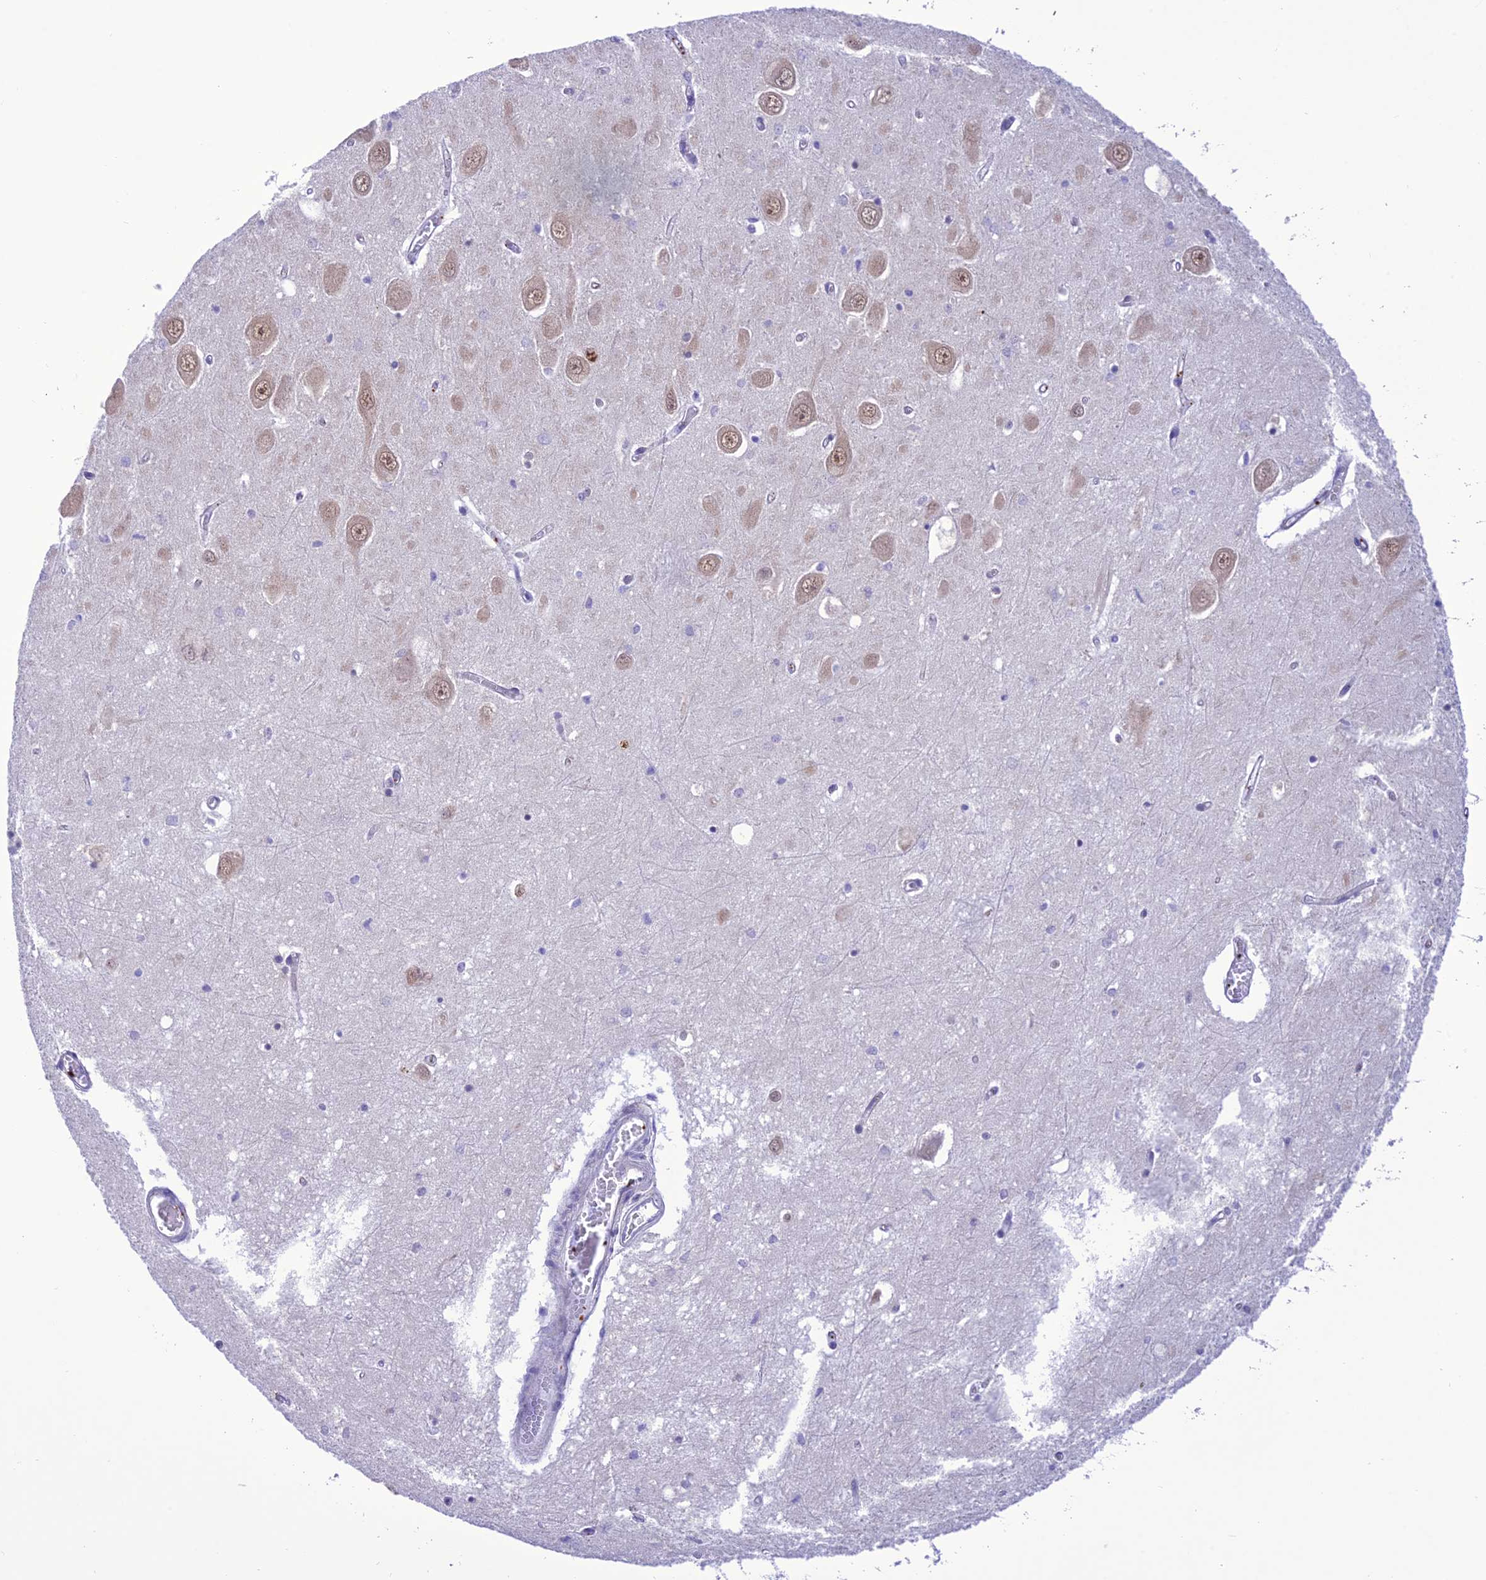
{"staining": {"intensity": "weak", "quantity": "25%-75%", "location": "cytoplasmic/membranous,nuclear"}, "tissue": "hippocampus", "cell_type": "Glial cells", "image_type": "normal", "snomed": [{"axis": "morphology", "description": "Normal tissue, NOS"}, {"axis": "topography", "description": "Hippocampus"}], "caption": "Hippocampus stained with DAB IHC shows low levels of weak cytoplasmic/membranous,nuclear positivity in approximately 25%-75% of glial cells. (DAB IHC, brown staining for protein, blue staining for nuclei).", "gene": "RNF126", "patient": {"sex": "male", "age": 70}}